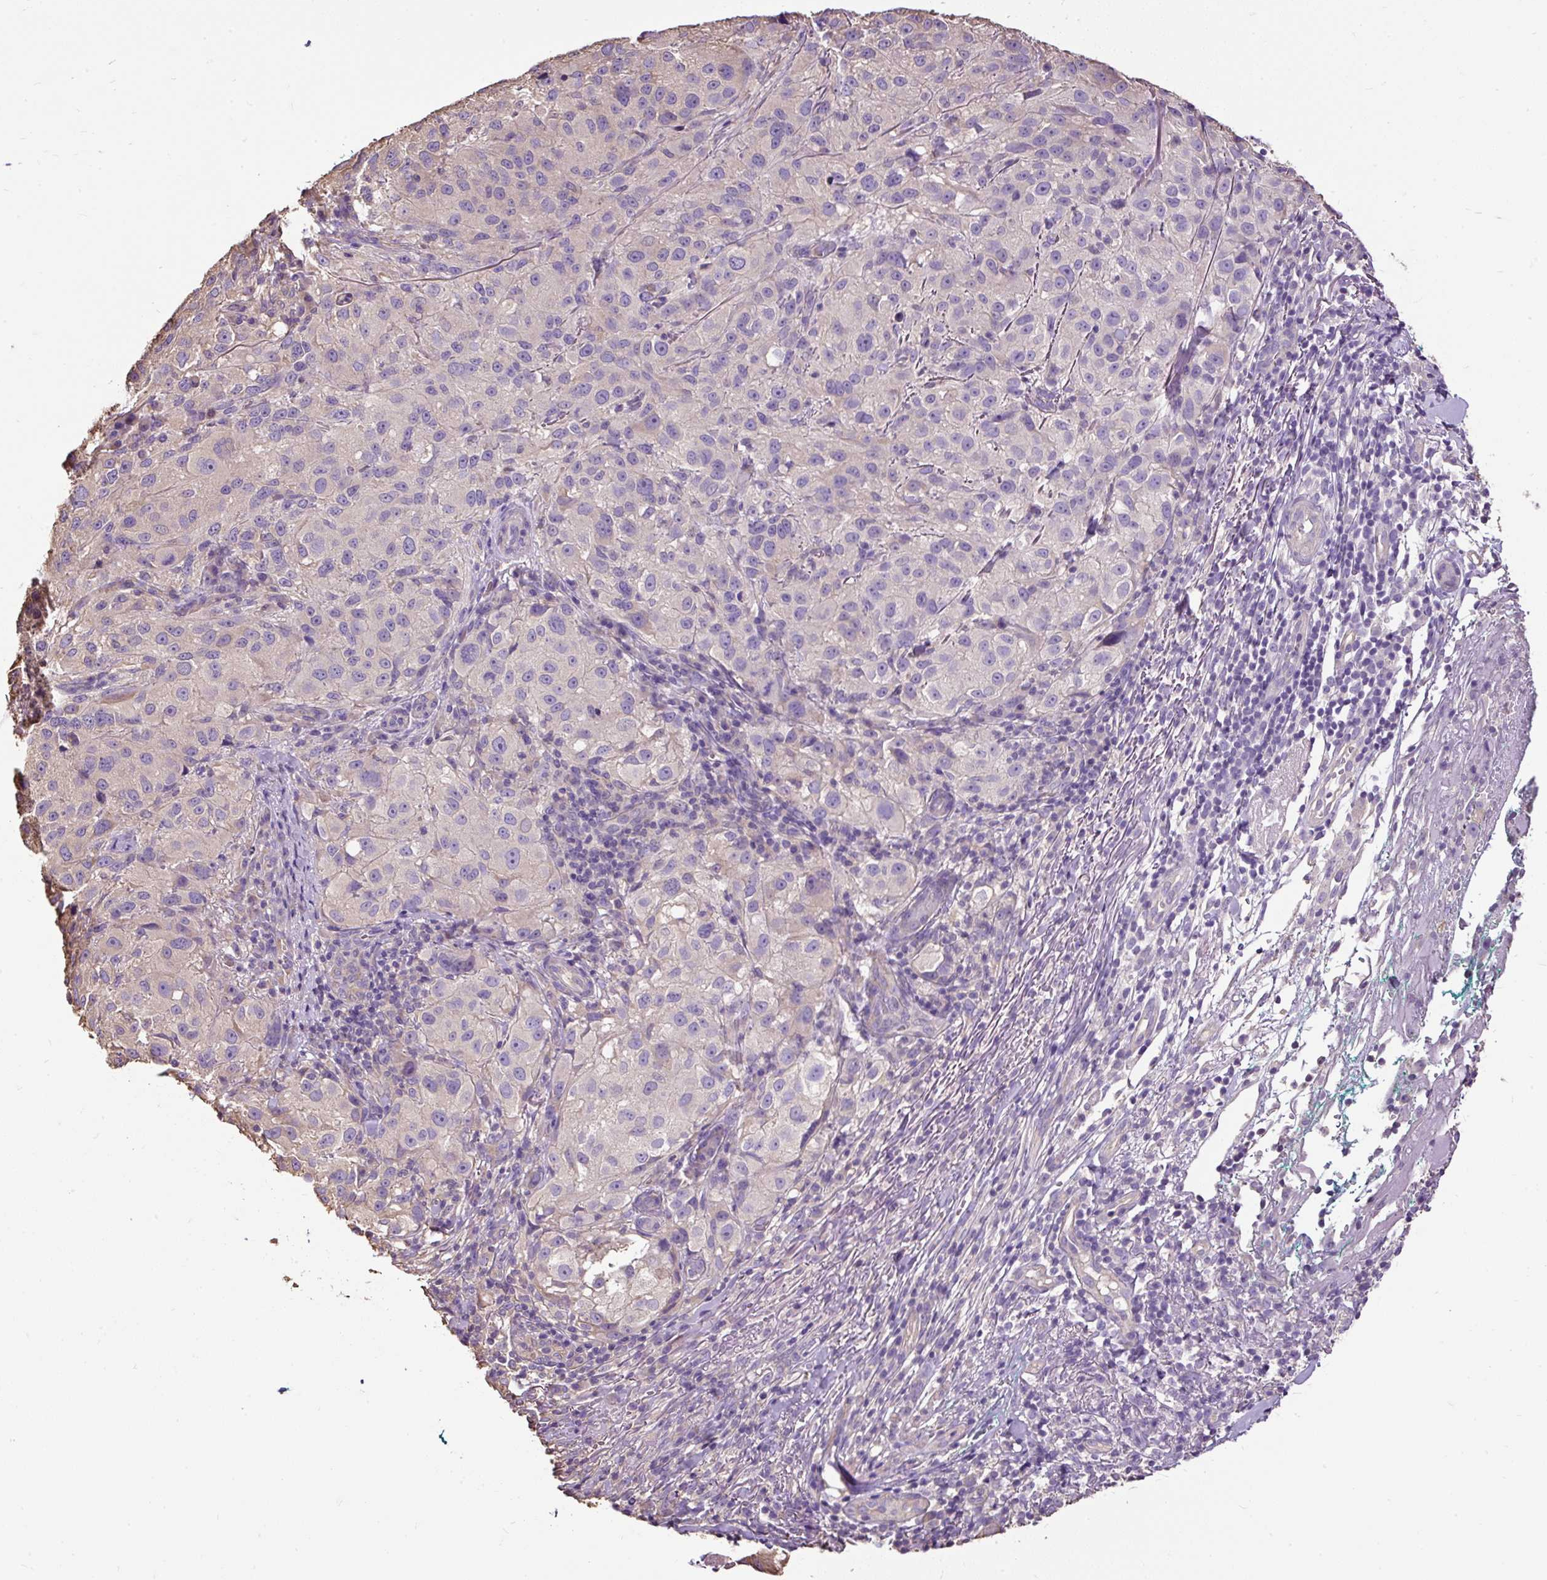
{"staining": {"intensity": "weak", "quantity": "<25%", "location": "cytoplasmic/membranous"}, "tissue": "melanoma", "cell_type": "Tumor cells", "image_type": "cancer", "snomed": [{"axis": "morphology", "description": "Necrosis, NOS"}, {"axis": "morphology", "description": "Malignant melanoma, NOS"}, {"axis": "topography", "description": "Skin"}], "caption": "Human melanoma stained for a protein using IHC shows no expression in tumor cells.", "gene": "PDIA2", "patient": {"sex": "female", "age": 87}}